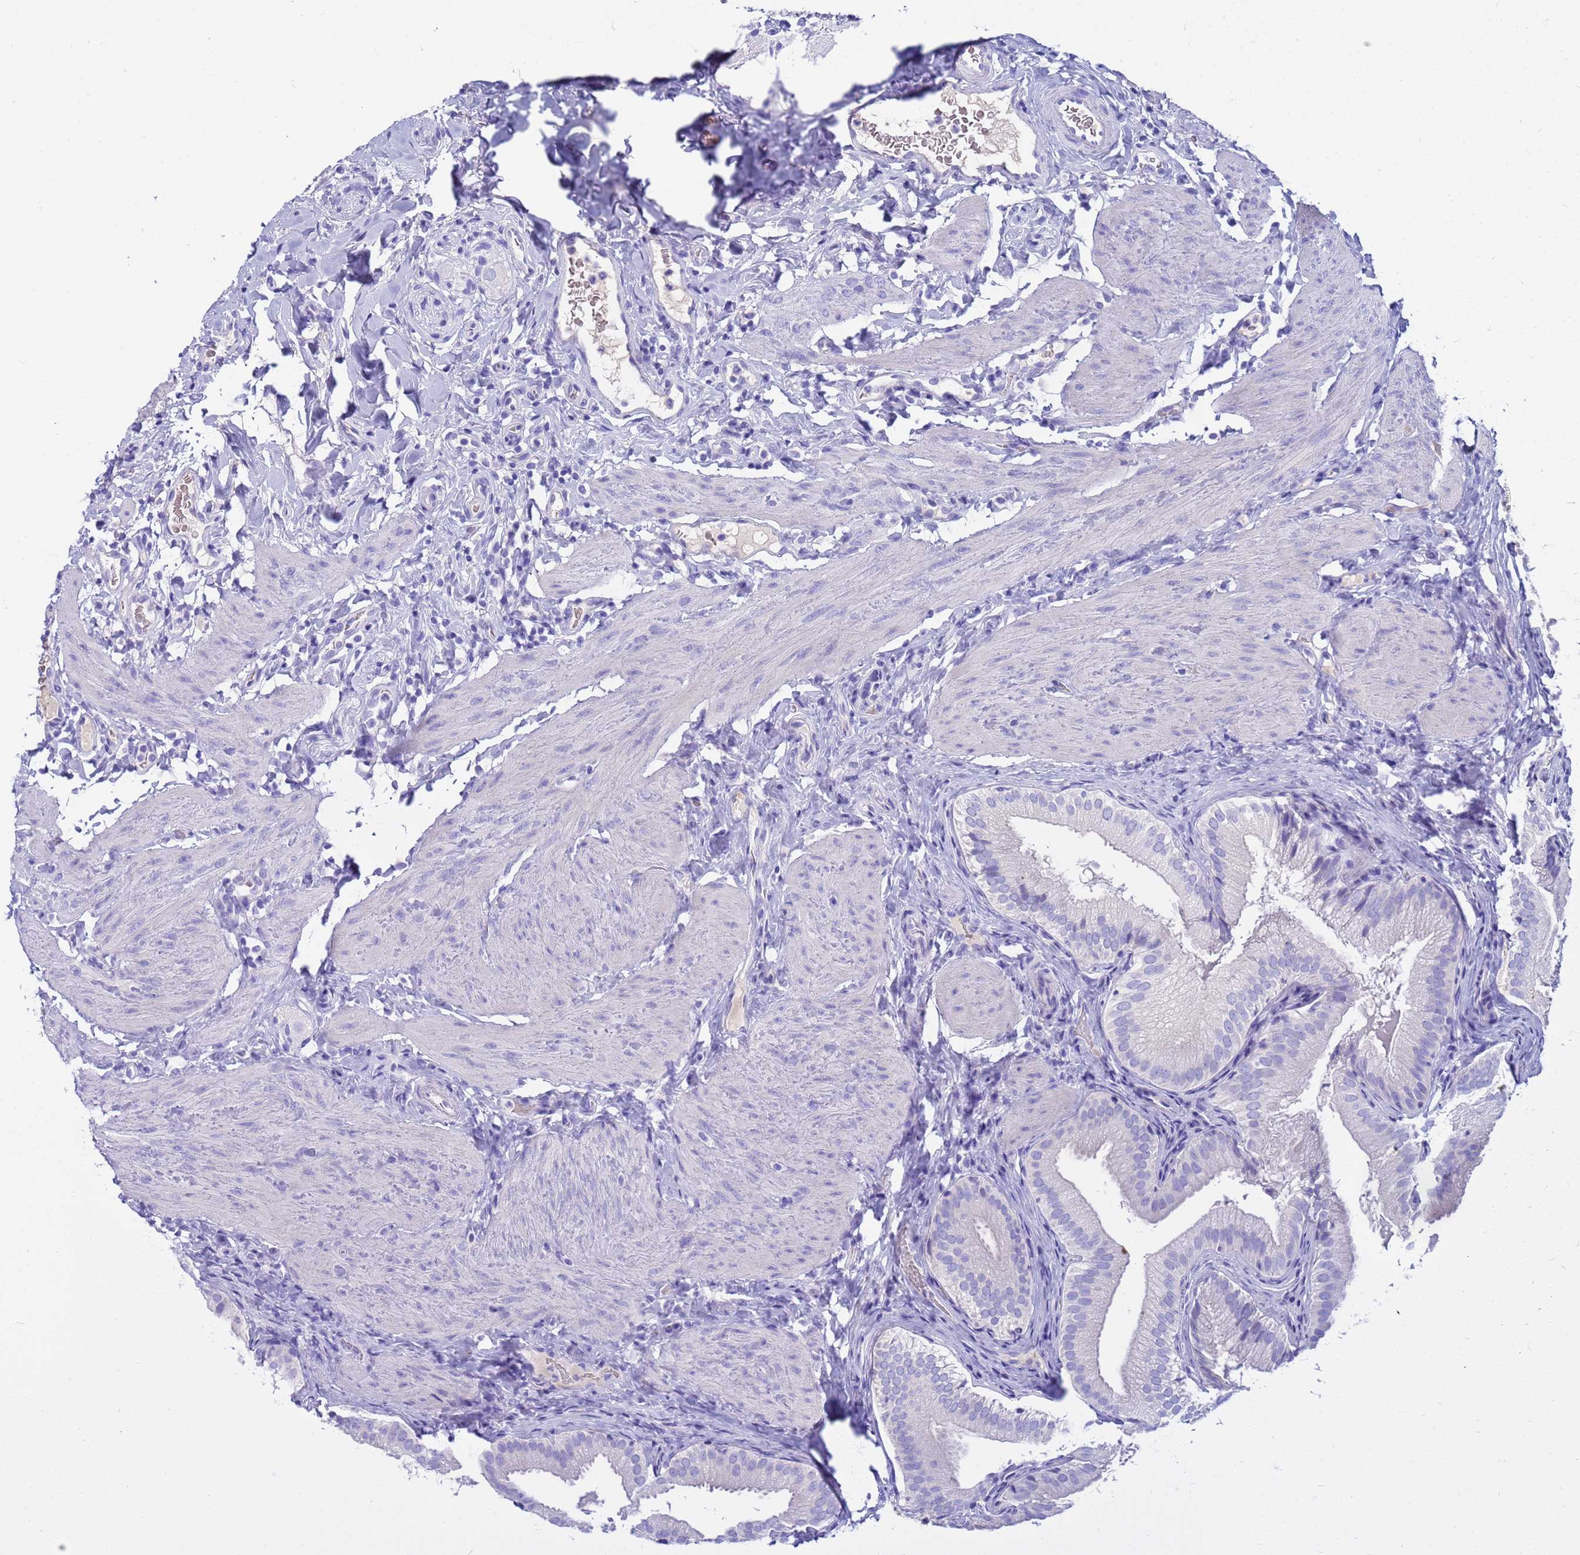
{"staining": {"intensity": "negative", "quantity": "none", "location": "none"}, "tissue": "gallbladder", "cell_type": "Glandular cells", "image_type": "normal", "snomed": [{"axis": "morphology", "description": "Normal tissue, NOS"}, {"axis": "topography", "description": "Gallbladder"}], "caption": "IHC micrograph of normal gallbladder stained for a protein (brown), which displays no staining in glandular cells. (DAB IHC, high magnification).", "gene": "SYCN", "patient": {"sex": "female", "age": 30}}